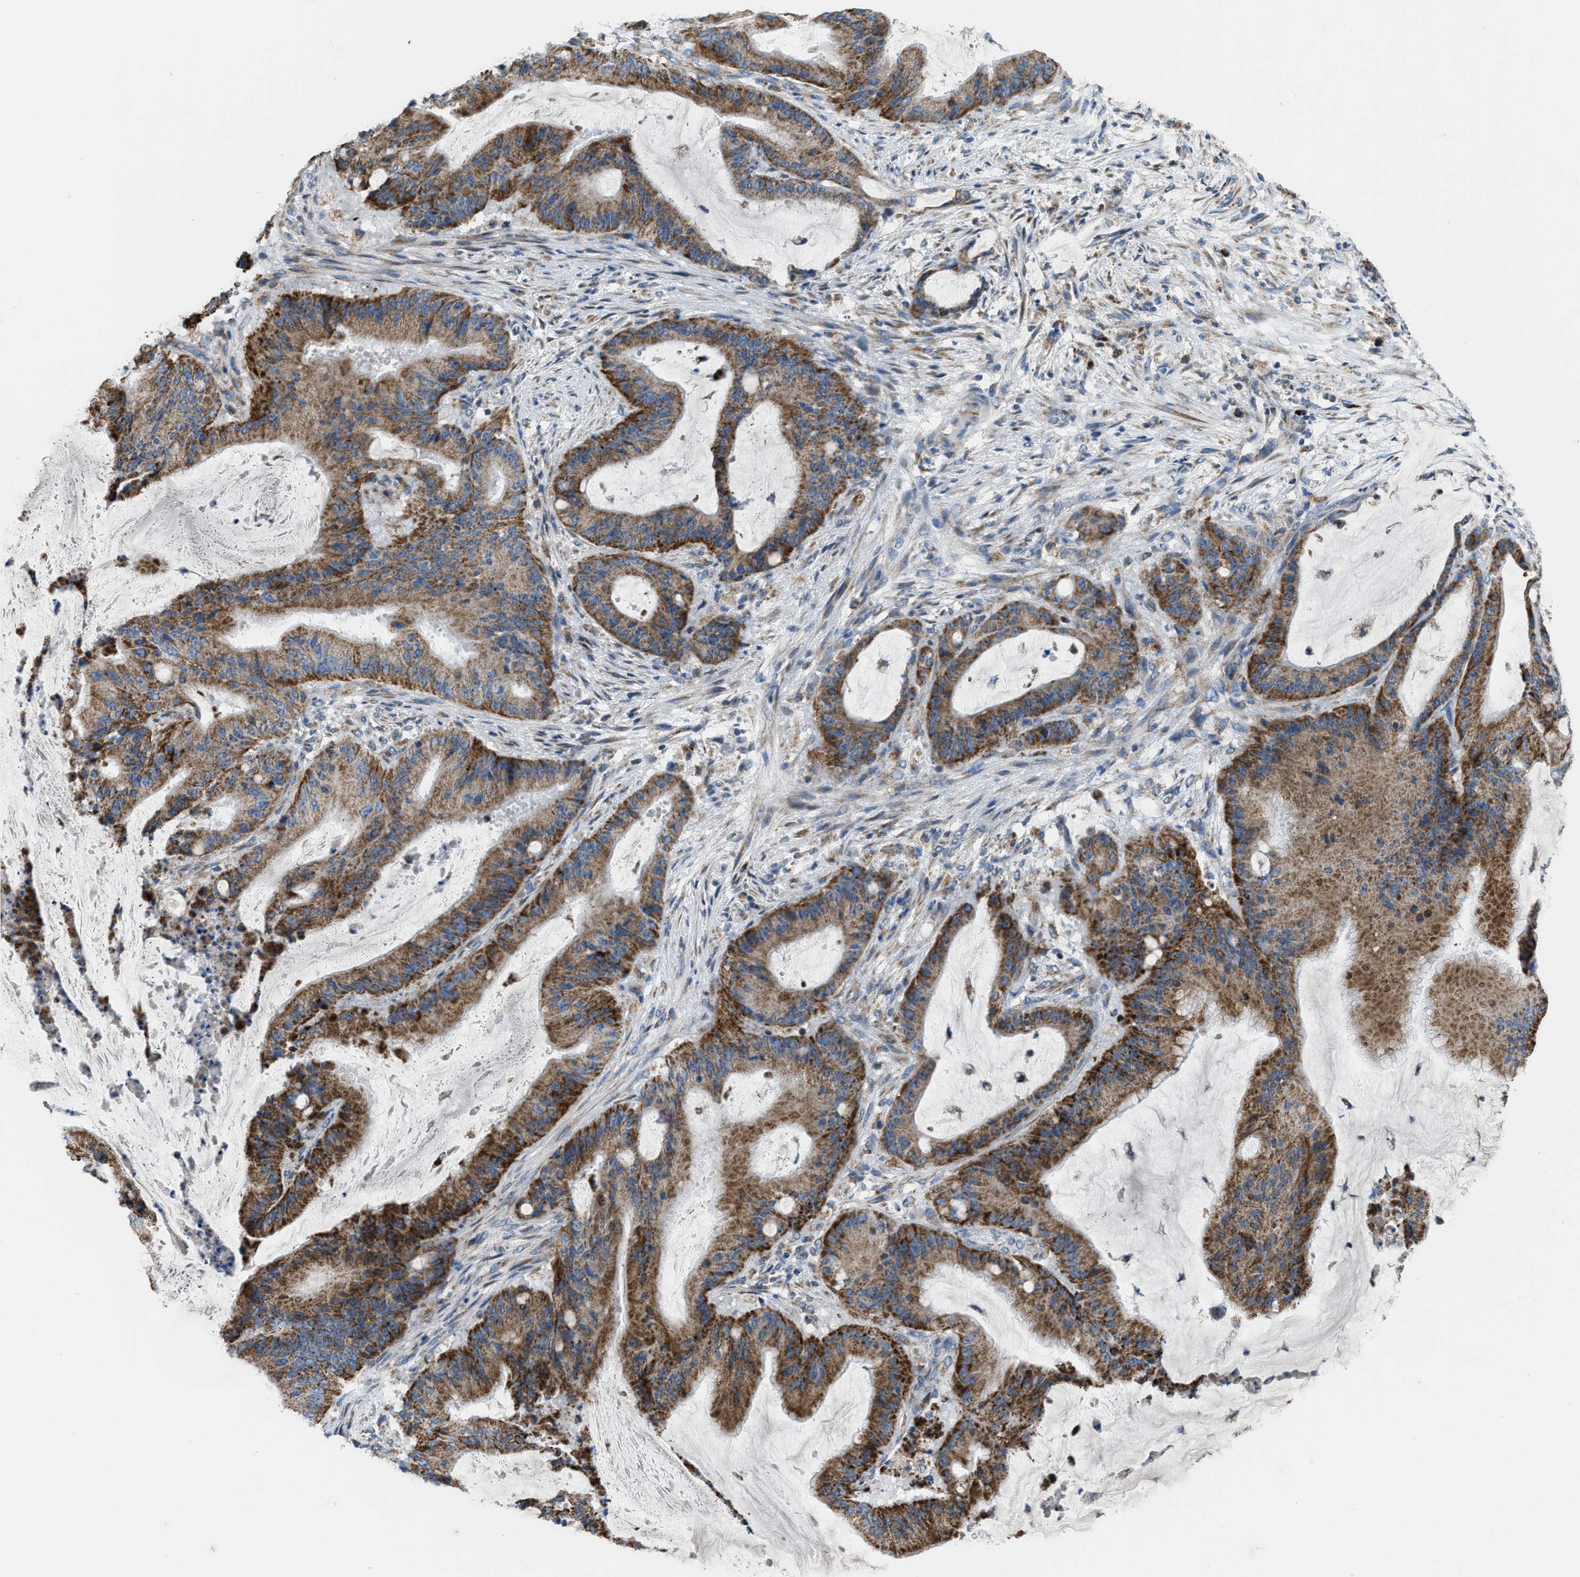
{"staining": {"intensity": "strong", "quantity": ">75%", "location": "cytoplasmic/membranous"}, "tissue": "liver cancer", "cell_type": "Tumor cells", "image_type": "cancer", "snomed": [{"axis": "morphology", "description": "Normal tissue, NOS"}, {"axis": "morphology", "description": "Cholangiocarcinoma"}, {"axis": "topography", "description": "Liver"}, {"axis": "topography", "description": "Peripheral nerve tissue"}], "caption": "This is a histology image of IHC staining of liver cholangiocarcinoma, which shows strong staining in the cytoplasmic/membranous of tumor cells.", "gene": "ETFB", "patient": {"sex": "female", "age": 73}}